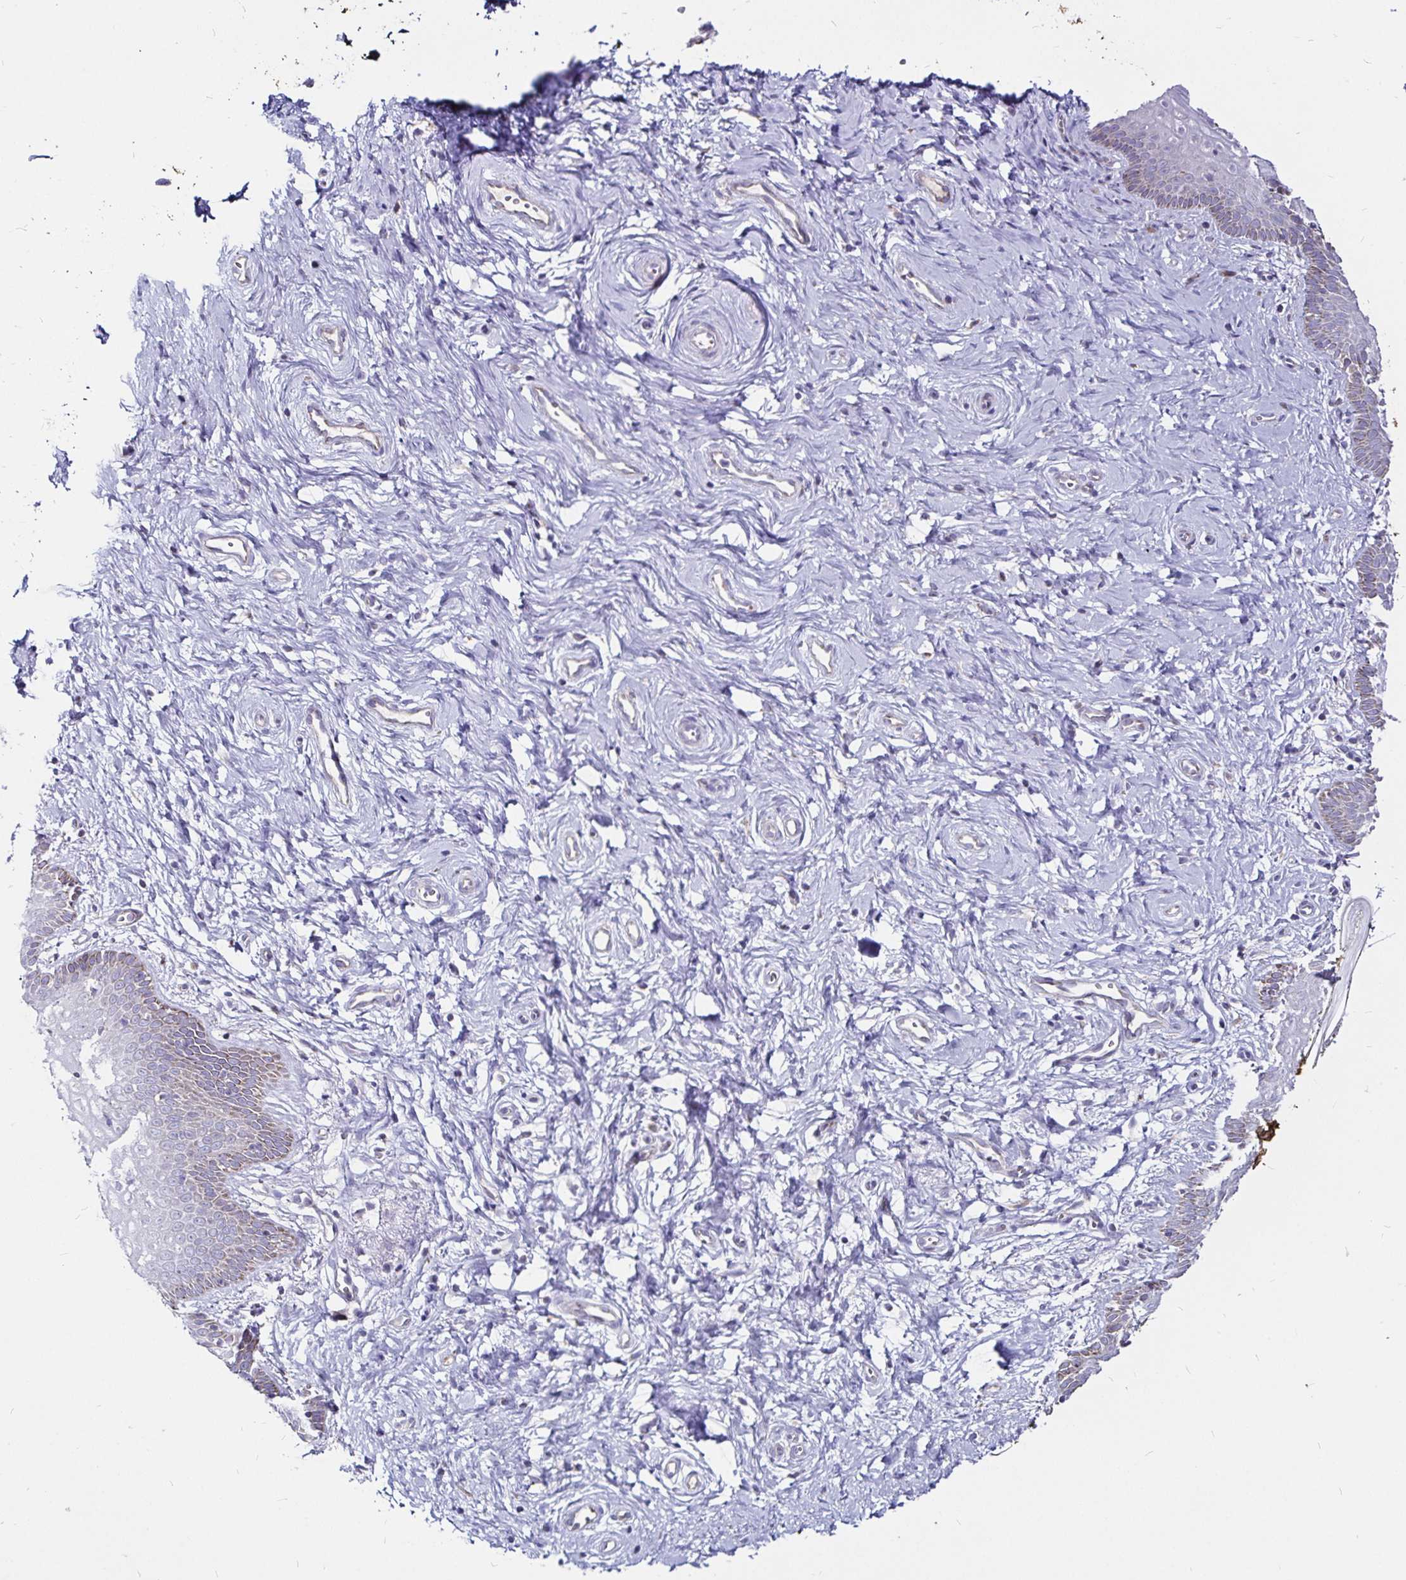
{"staining": {"intensity": "negative", "quantity": "none", "location": "none"}, "tissue": "vagina", "cell_type": "Squamous epithelial cells", "image_type": "normal", "snomed": [{"axis": "morphology", "description": "Normal tissue, NOS"}, {"axis": "topography", "description": "Vagina"}], "caption": "Immunohistochemistry histopathology image of benign vagina: human vagina stained with DAB shows no significant protein expression in squamous epithelial cells.", "gene": "PGAM2", "patient": {"sex": "female", "age": 38}}